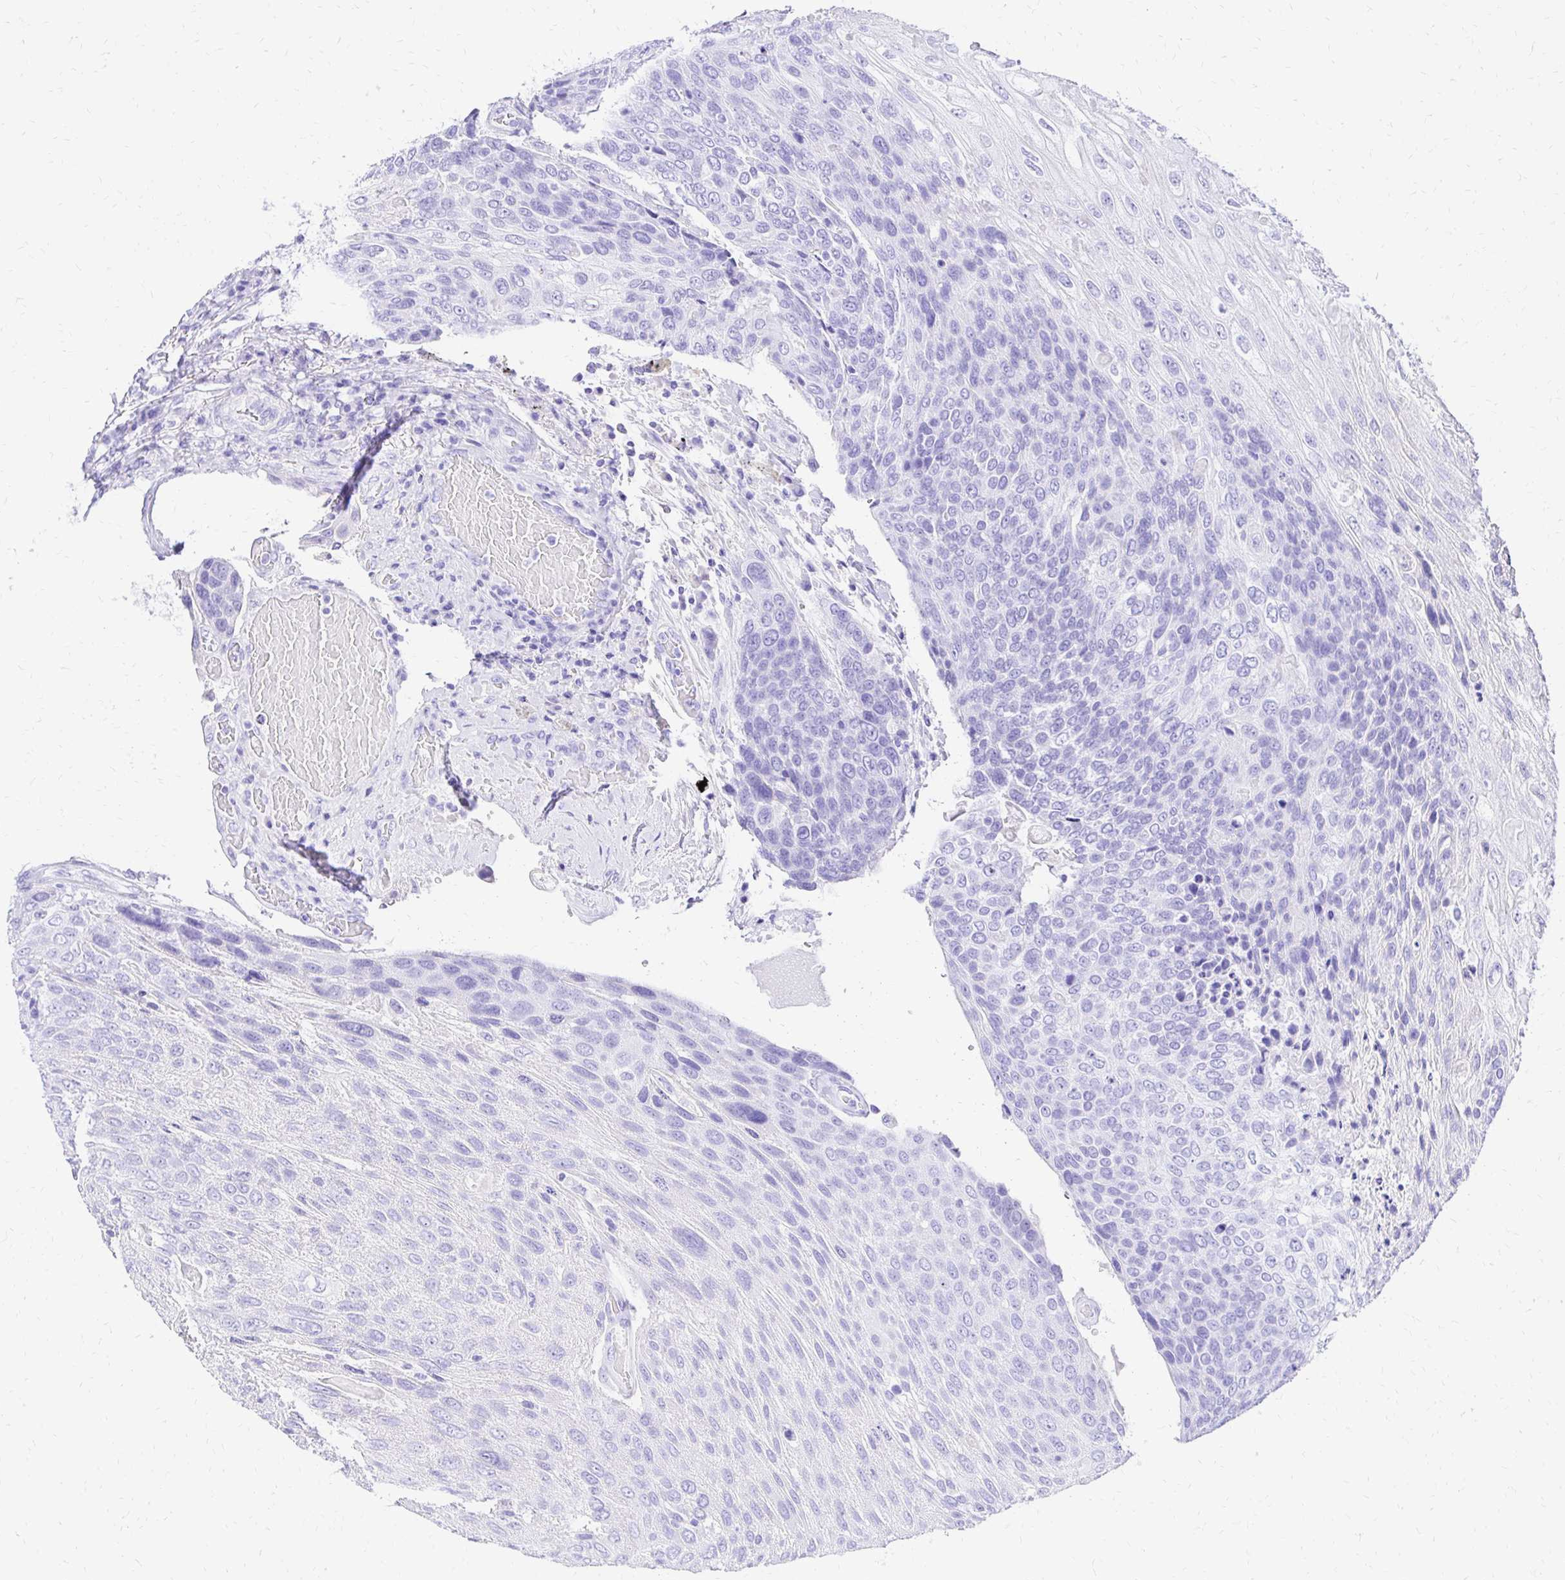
{"staining": {"intensity": "negative", "quantity": "none", "location": "none"}, "tissue": "urothelial cancer", "cell_type": "Tumor cells", "image_type": "cancer", "snomed": [{"axis": "morphology", "description": "Urothelial carcinoma, High grade"}, {"axis": "topography", "description": "Urinary bladder"}], "caption": "Micrograph shows no significant protein staining in tumor cells of urothelial carcinoma (high-grade).", "gene": "S100G", "patient": {"sex": "female", "age": 70}}